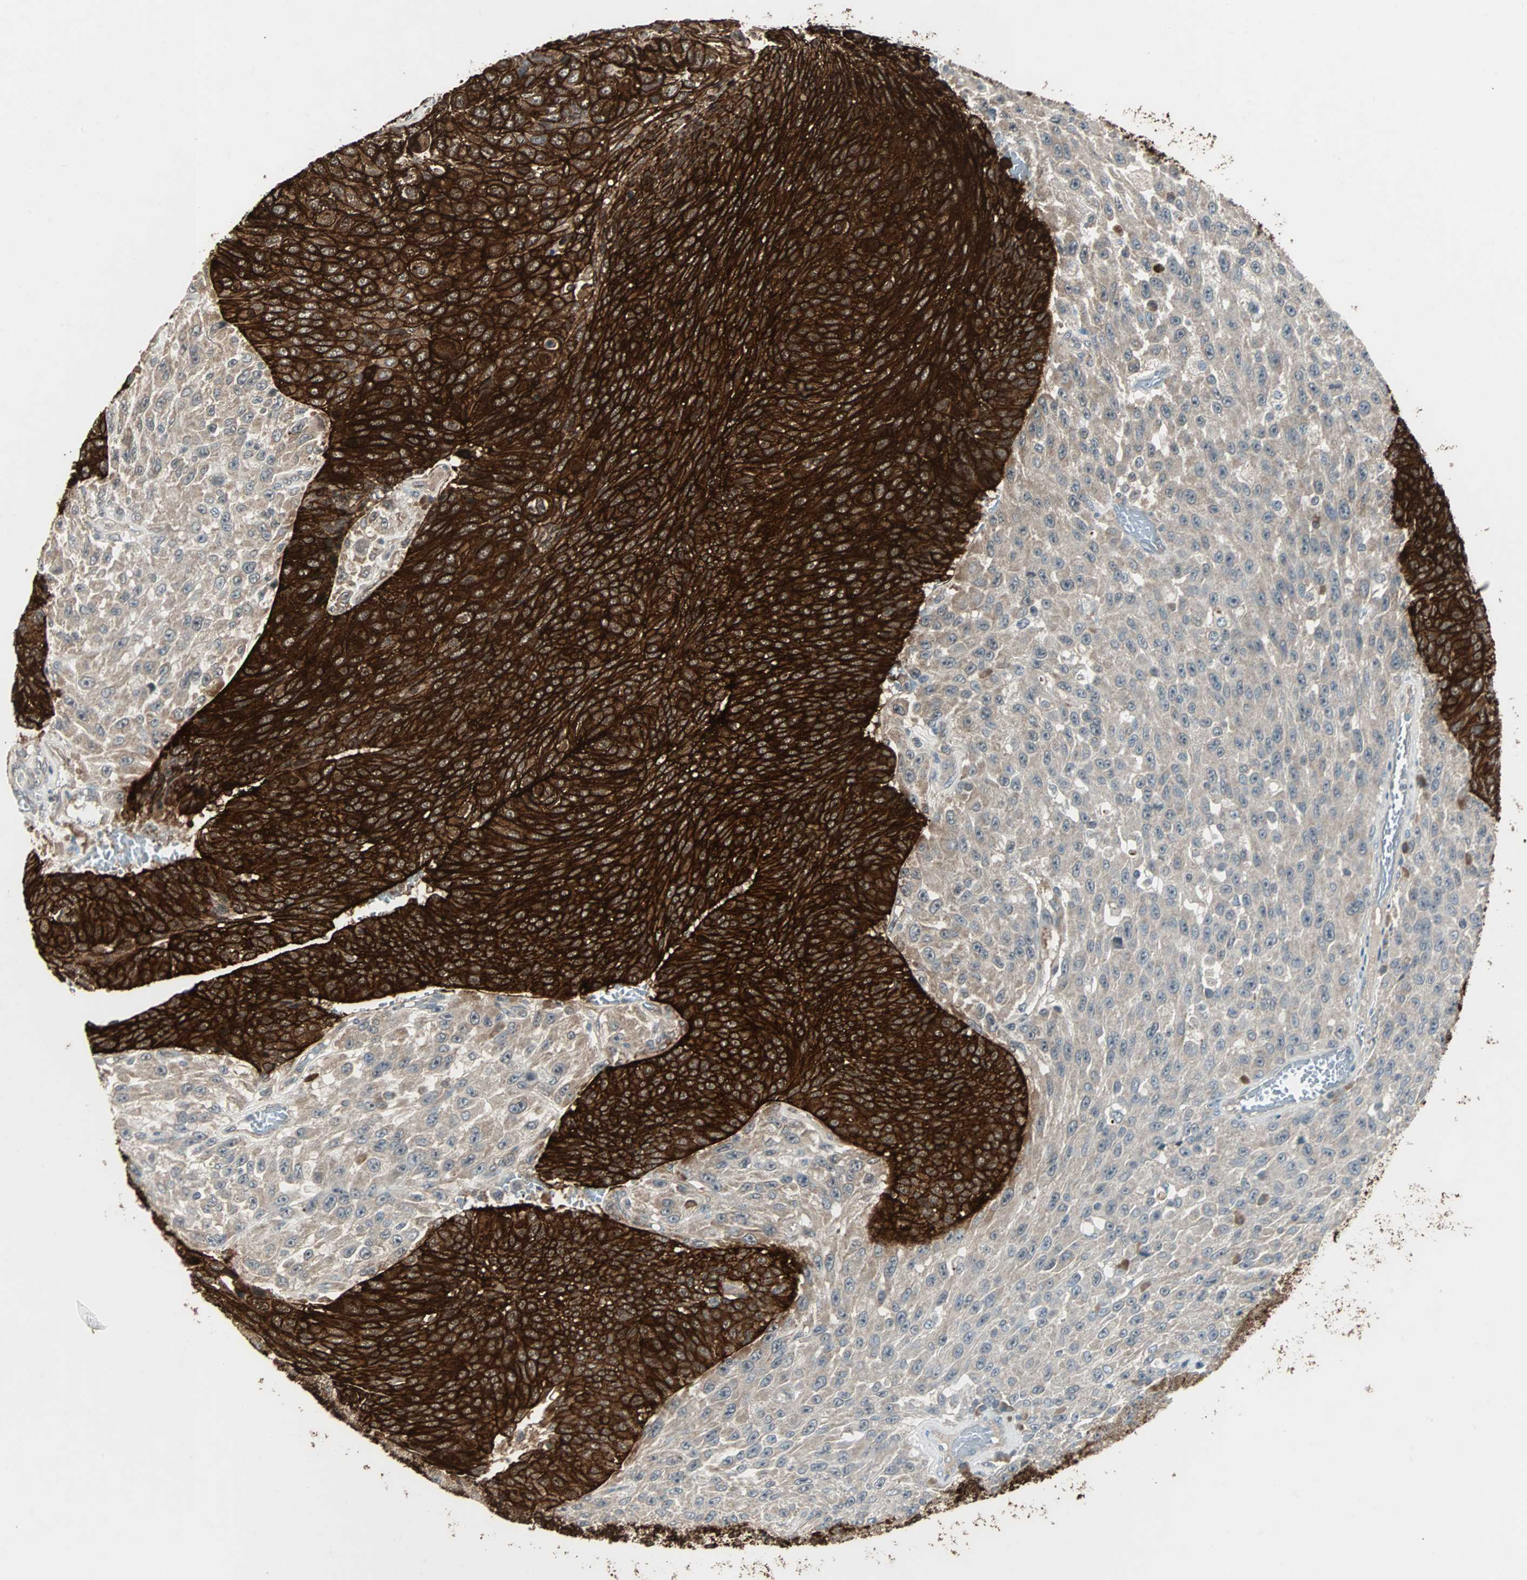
{"staining": {"intensity": "strong", "quantity": "25%-75%", "location": "cytoplasmic/membranous"}, "tissue": "urothelial cancer", "cell_type": "Tumor cells", "image_type": "cancer", "snomed": [{"axis": "morphology", "description": "Urothelial carcinoma, High grade"}, {"axis": "topography", "description": "Urinary bladder"}], "caption": "Tumor cells demonstrate strong cytoplasmic/membranous expression in about 25%-75% of cells in urothelial cancer.", "gene": "CMC2", "patient": {"sex": "male", "age": 66}}